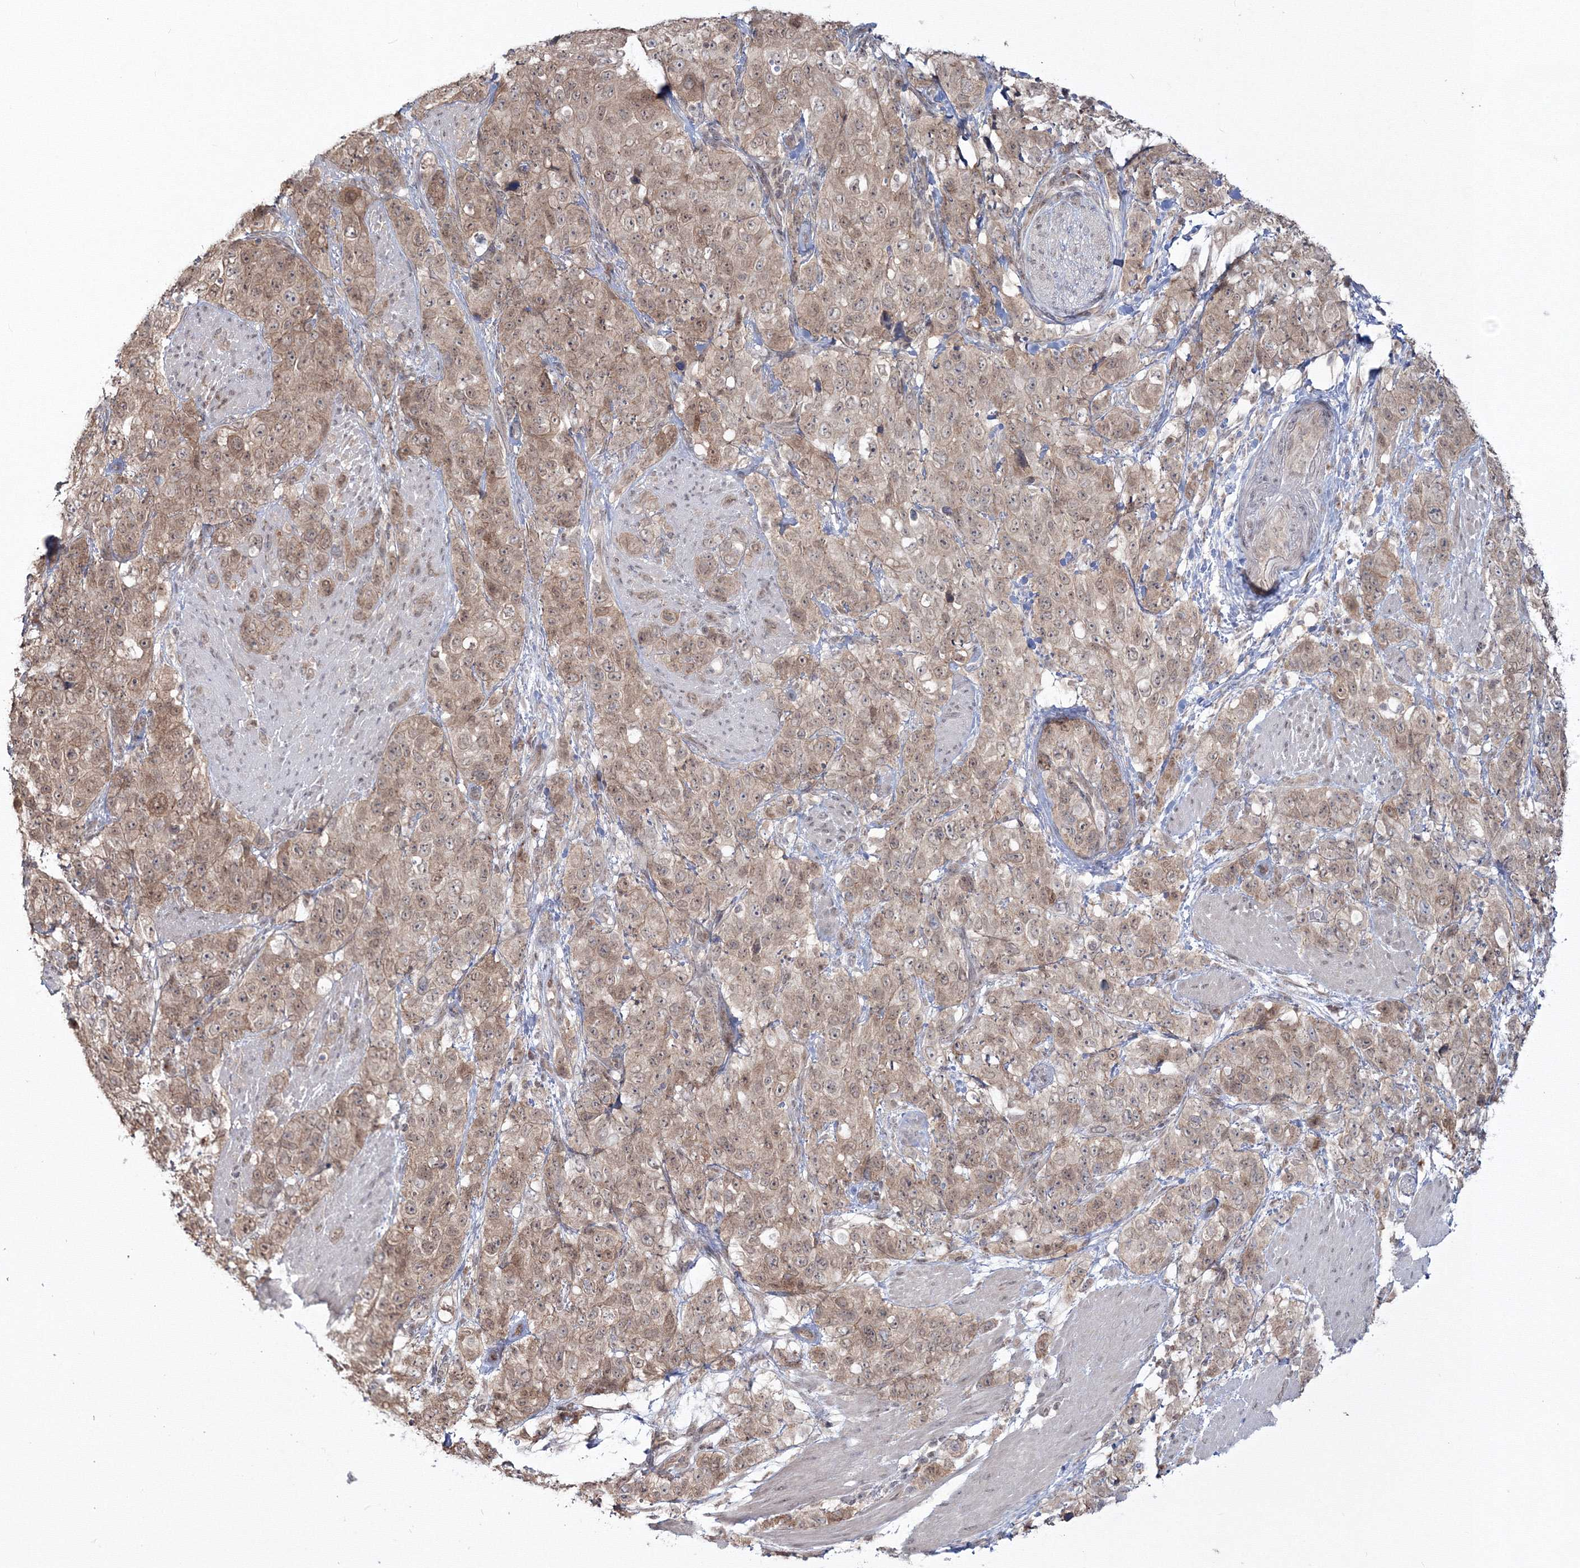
{"staining": {"intensity": "weak", "quantity": ">75%", "location": "cytoplasmic/membranous"}, "tissue": "stomach cancer", "cell_type": "Tumor cells", "image_type": "cancer", "snomed": [{"axis": "morphology", "description": "Adenocarcinoma, NOS"}, {"axis": "topography", "description": "Stomach"}], "caption": "Human stomach cancer (adenocarcinoma) stained with a protein marker shows weak staining in tumor cells.", "gene": "ZFAND6", "patient": {"sex": "male", "age": 48}}